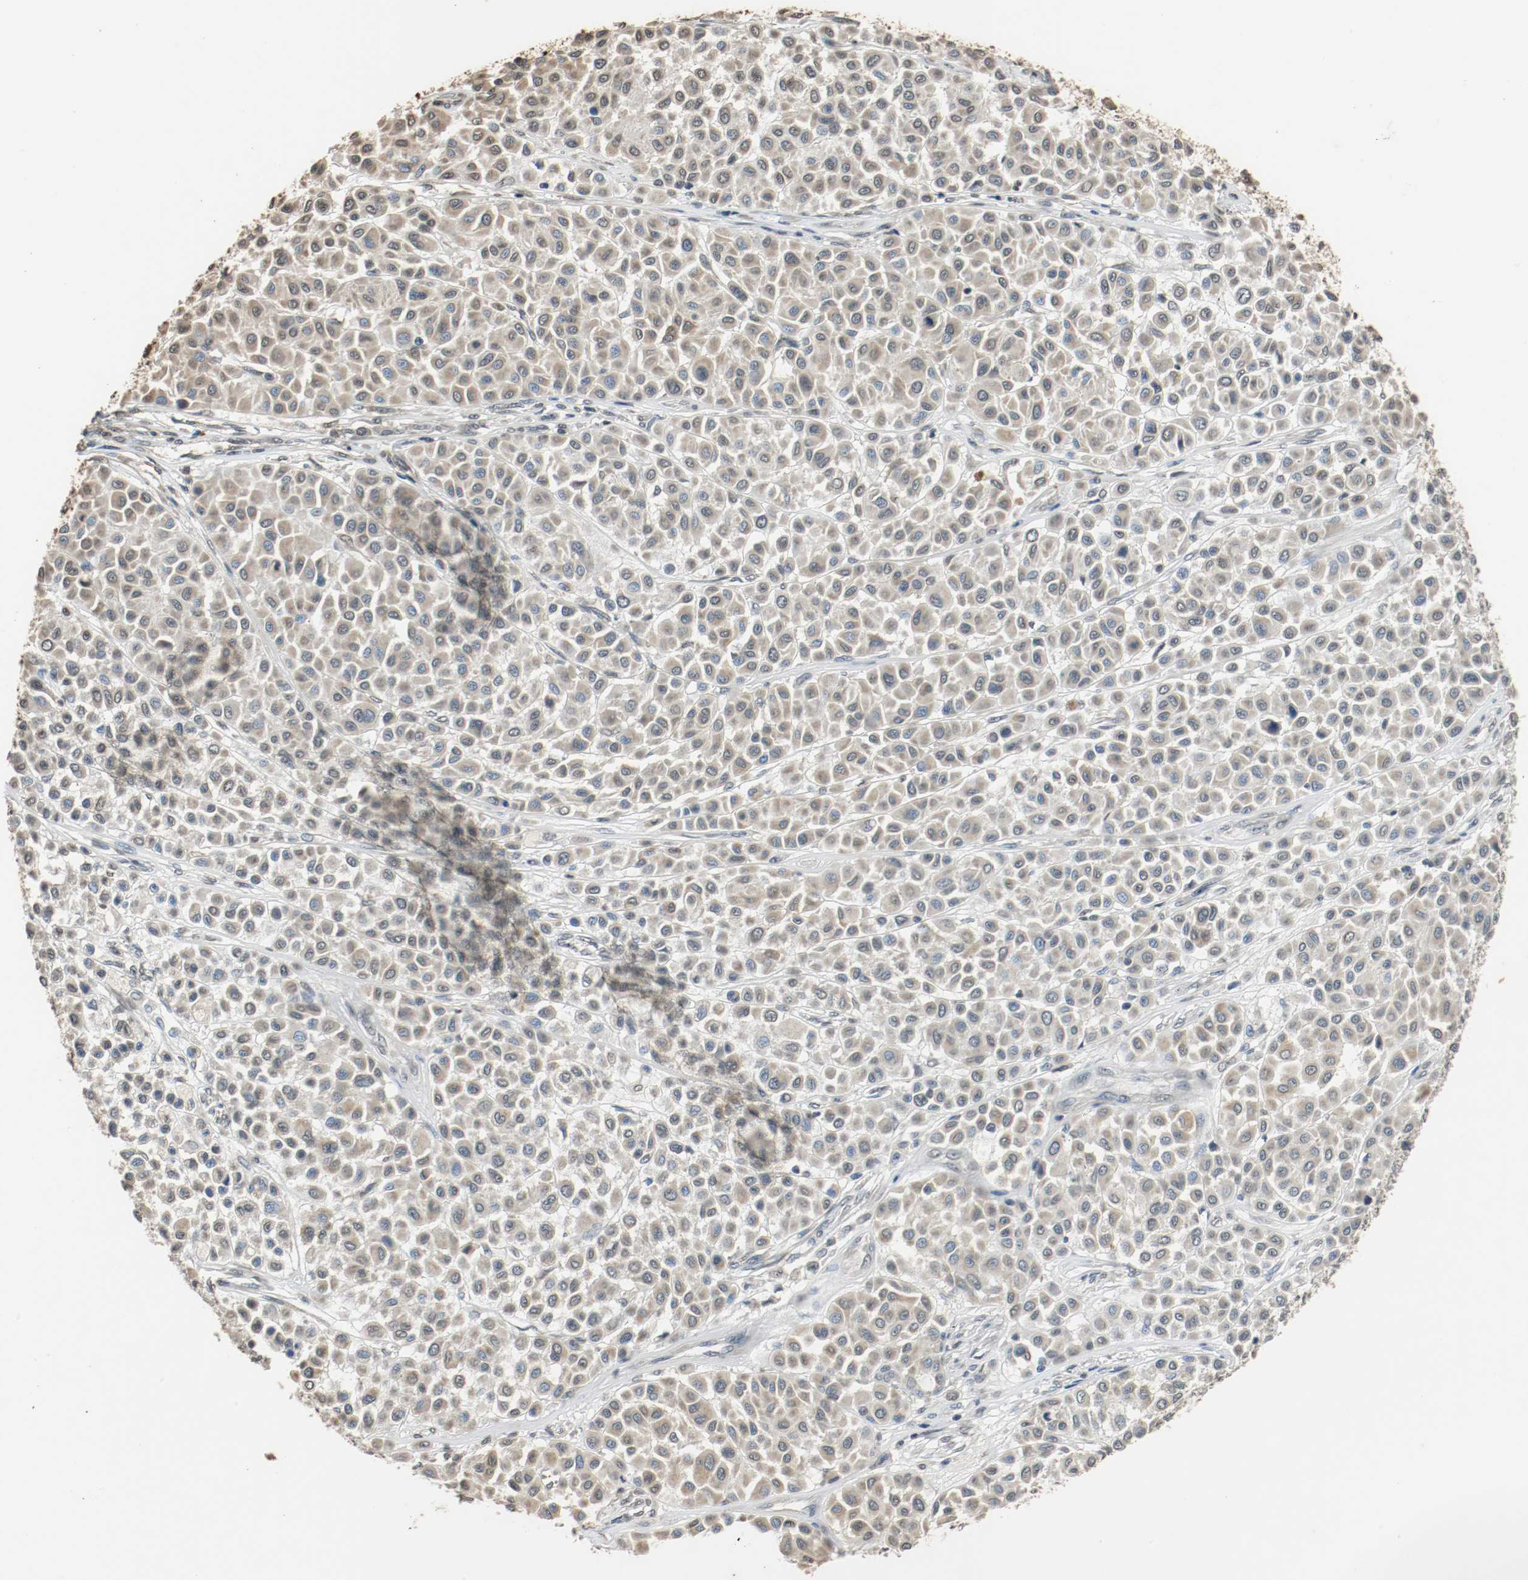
{"staining": {"intensity": "weak", "quantity": "25%-75%", "location": "cytoplasmic/membranous"}, "tissue": "melanoma", "cell_type": "Tumor cells", "image_type": "cancer", "snomed": [{"axis": "morphology", "description": "Malignant melanoma, Metastatic site"}, {"axis": "topography", "description": "Soft tissue"}], "caption": "The micrograph reveals staining of malignant melanoma (metastatic site), revealing weak cytoplasmic/membranous protein positivity (brown color) within tumor cells. The staining was performed using DAB (3,3'-diaminobenzidine) to visualize the protein expression in brown, while the nuclei were stained in blue with hematoxylin (Magnification: 20x).", "gene": "RTN4", "patient": {"sex": "male", "age": 41}}